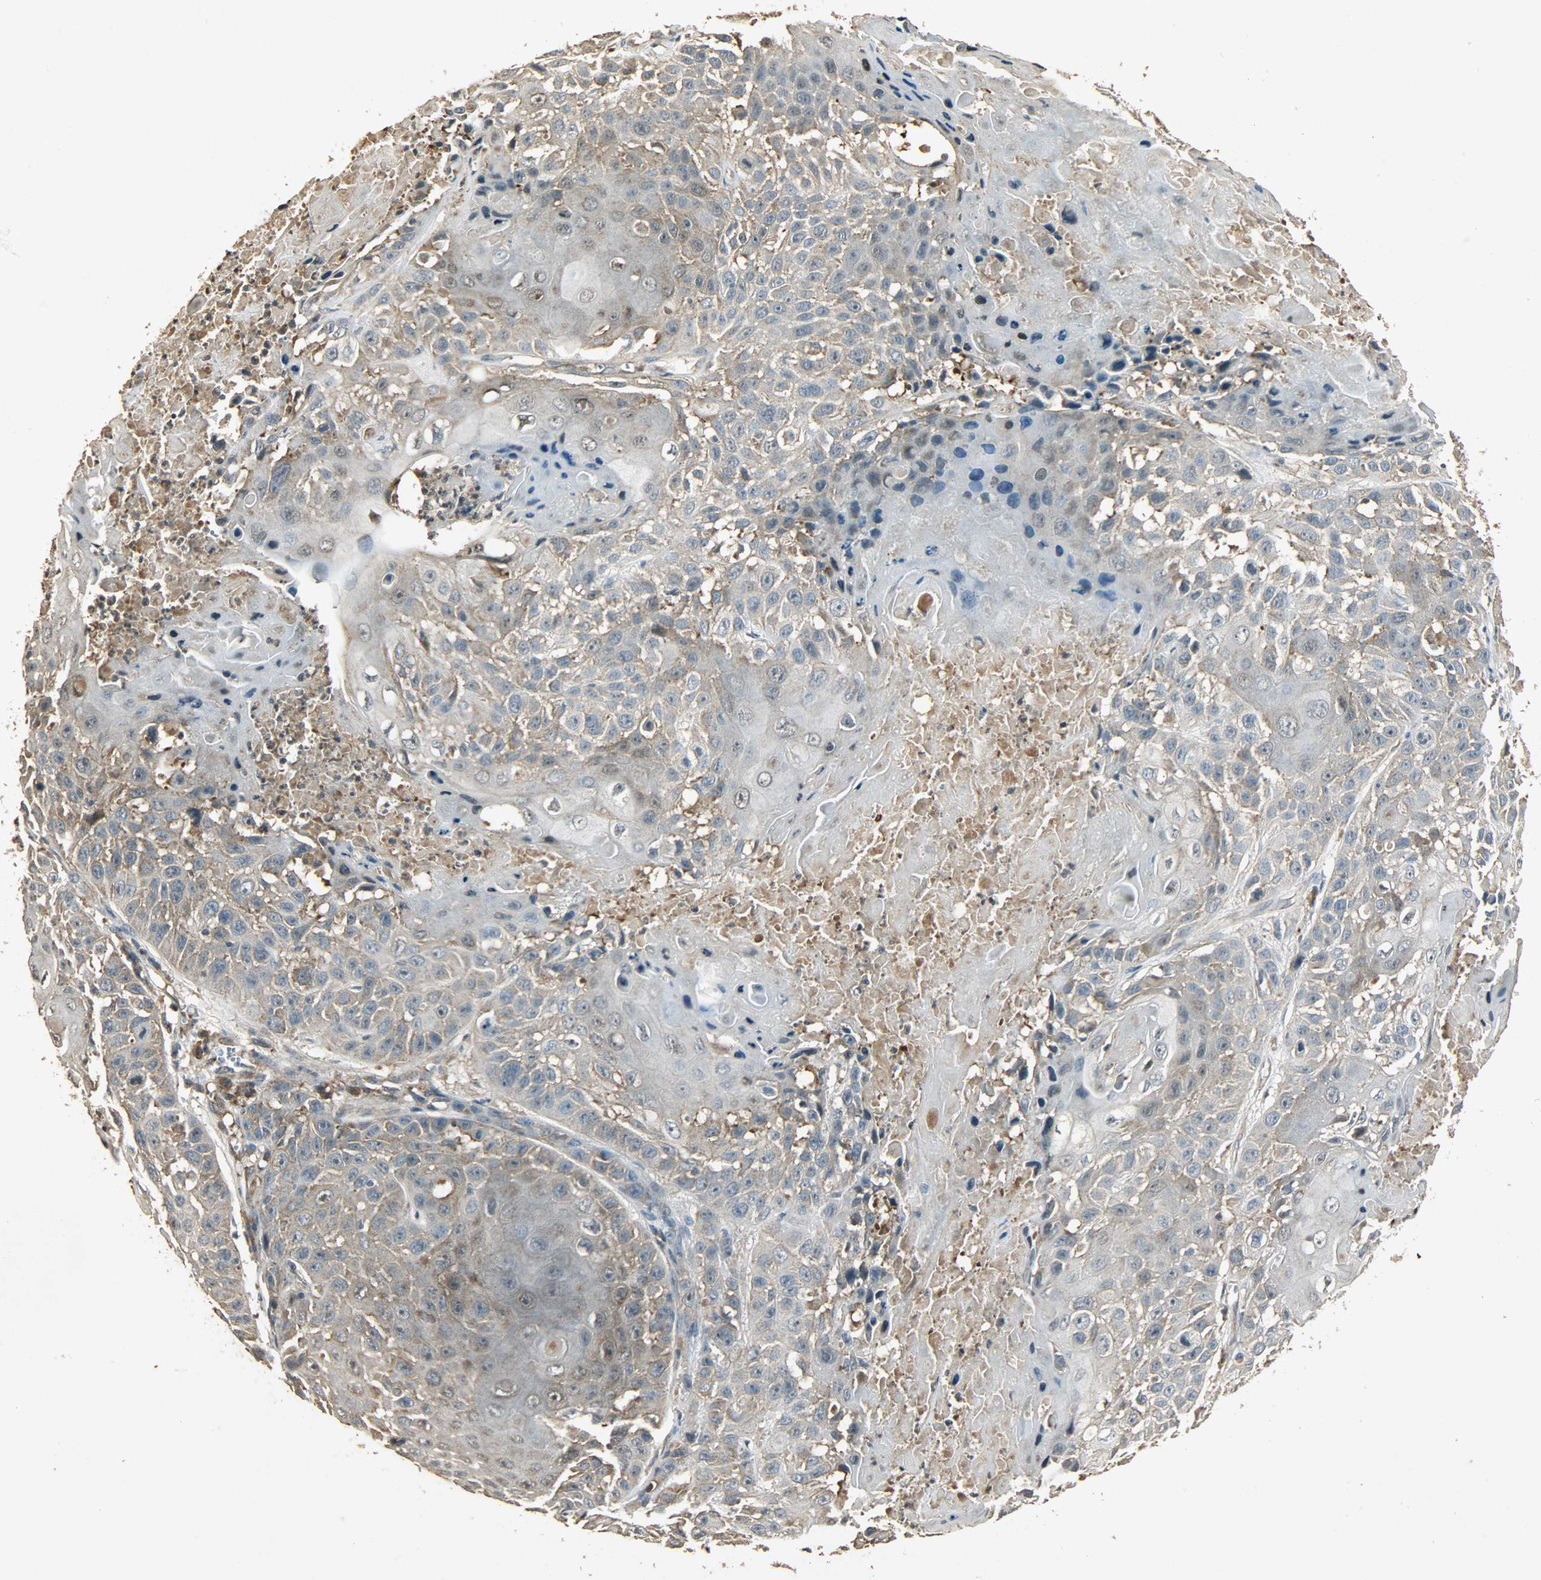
{"staining": {"intensity": "weak", "quantity": ">75%", "location": "cytoplasmic/membranous"}, "tissue": "cervical cancer", "cell_type": "Tumor cells", "image_type": "cancer", "snomed": [{"axis": "morphology", "description": "Squamous cell carcinoma, NOS"}, {"axis": "topography", "description": "Cervix"}], "caption": "Human squamous cell carcinoma (cervical) stained with a brown dye displays weak cytoplasmic/membranous positive staining in about >75% of tumor cells.", "gene": "ATP2B1", "patient": {"sex": "female", "age": 39}}